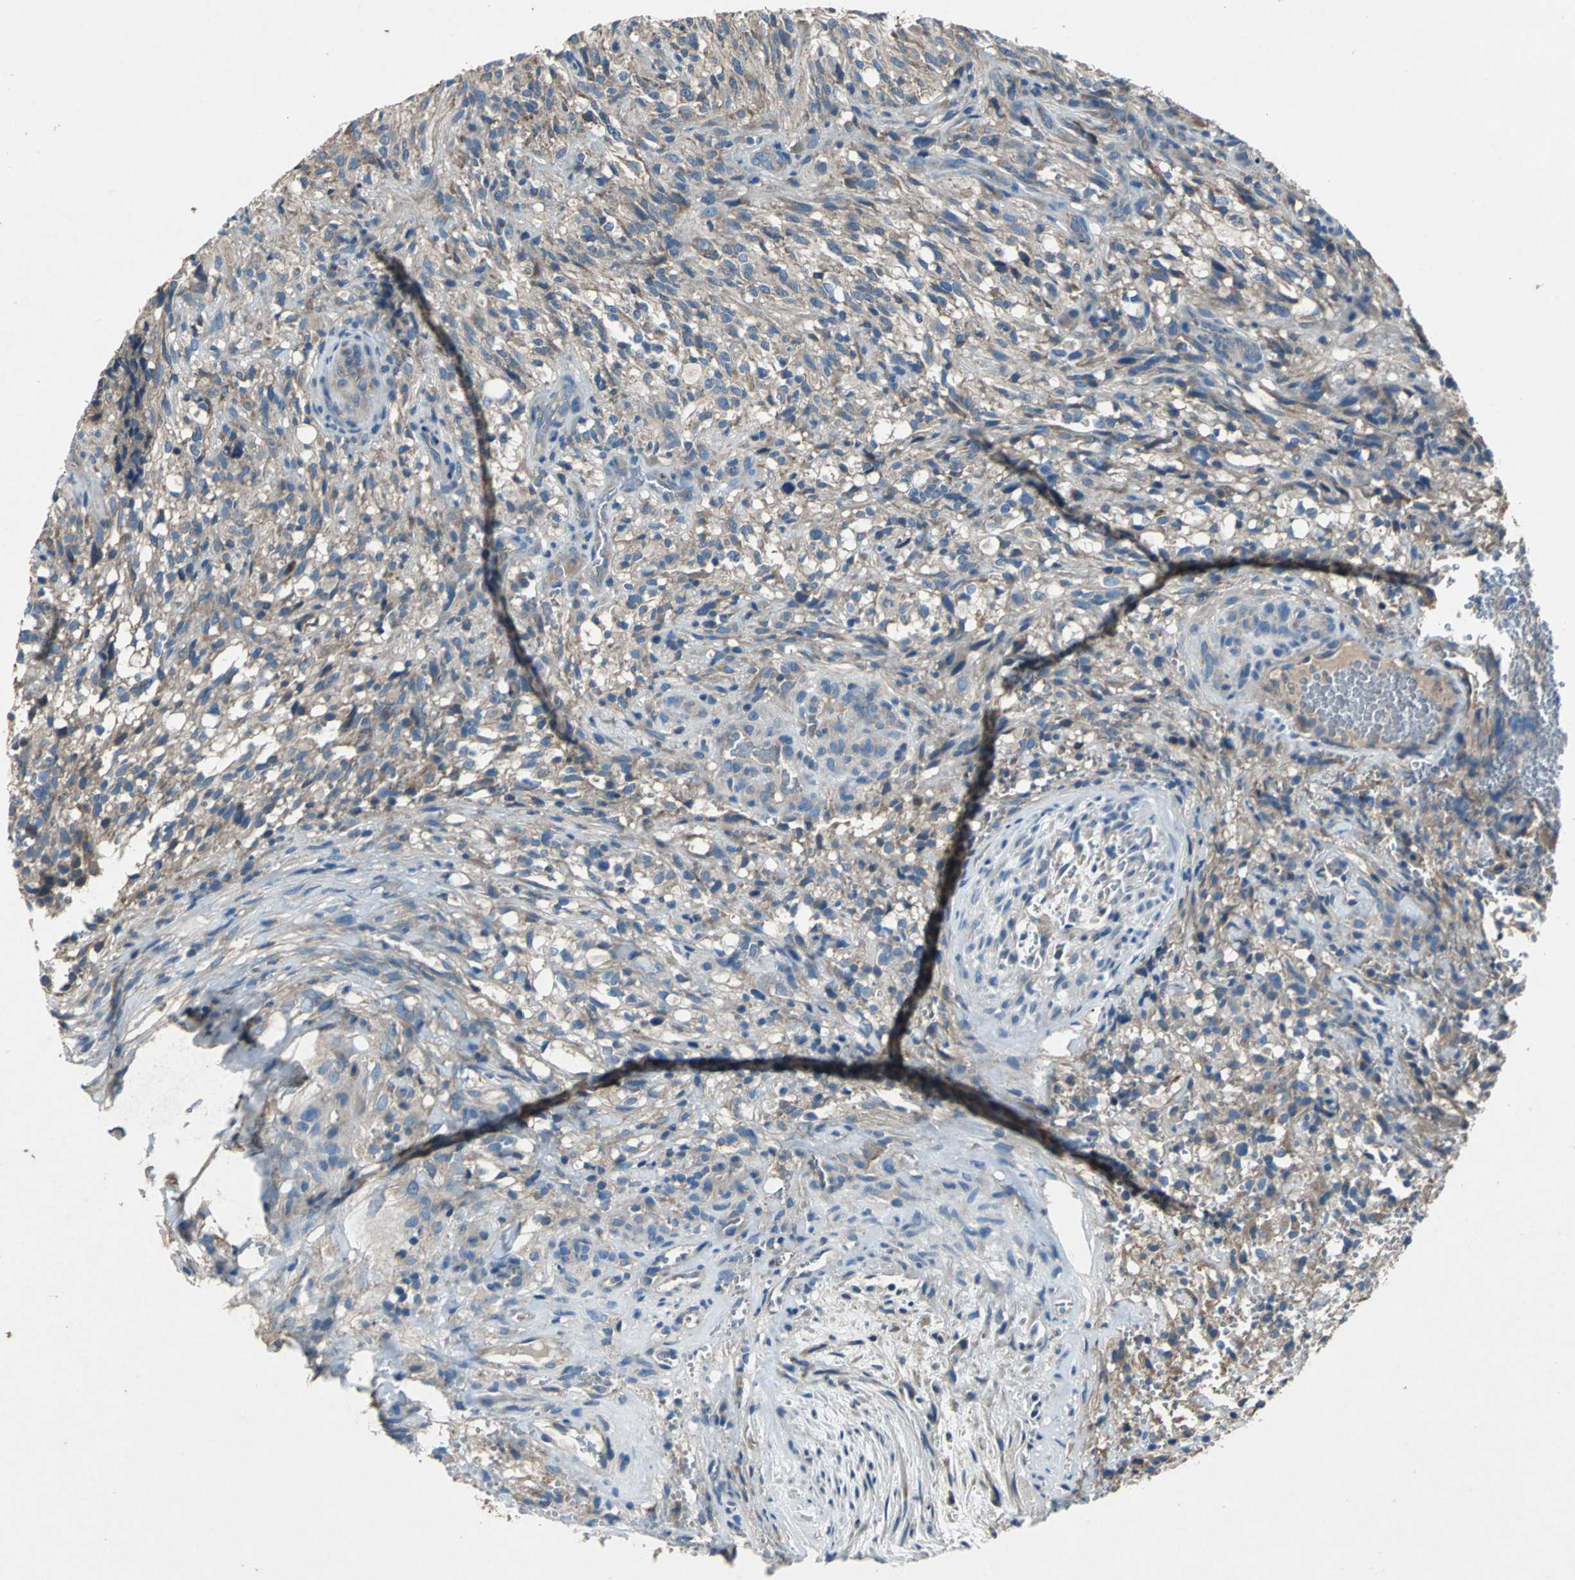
{"staining": {"intensity": "moderate", "quantity": ">75%", "location": "cytoplasmic/membranous"}, "tissue": "glioma", "cell_type": "Tumor cells", "image_type": "cancer", "snomed": [{"axis": "morphology", "description": "Normal tissue, NOS"}, {"axis": "morphology", "description": "Glioma, malignant, High grade"}, {"axis": "topography", "description": "Cerebral cortex"}], "caption": "High-power microscopy captured an immunohistochemistry photomicrograph of malignant glioma (high-grade), revealing moderate cytoplasmic/membranous expression in about >75% of tumor cells.", "gene": "HEPH", "patient": {"sex": "male", "age": 75}}